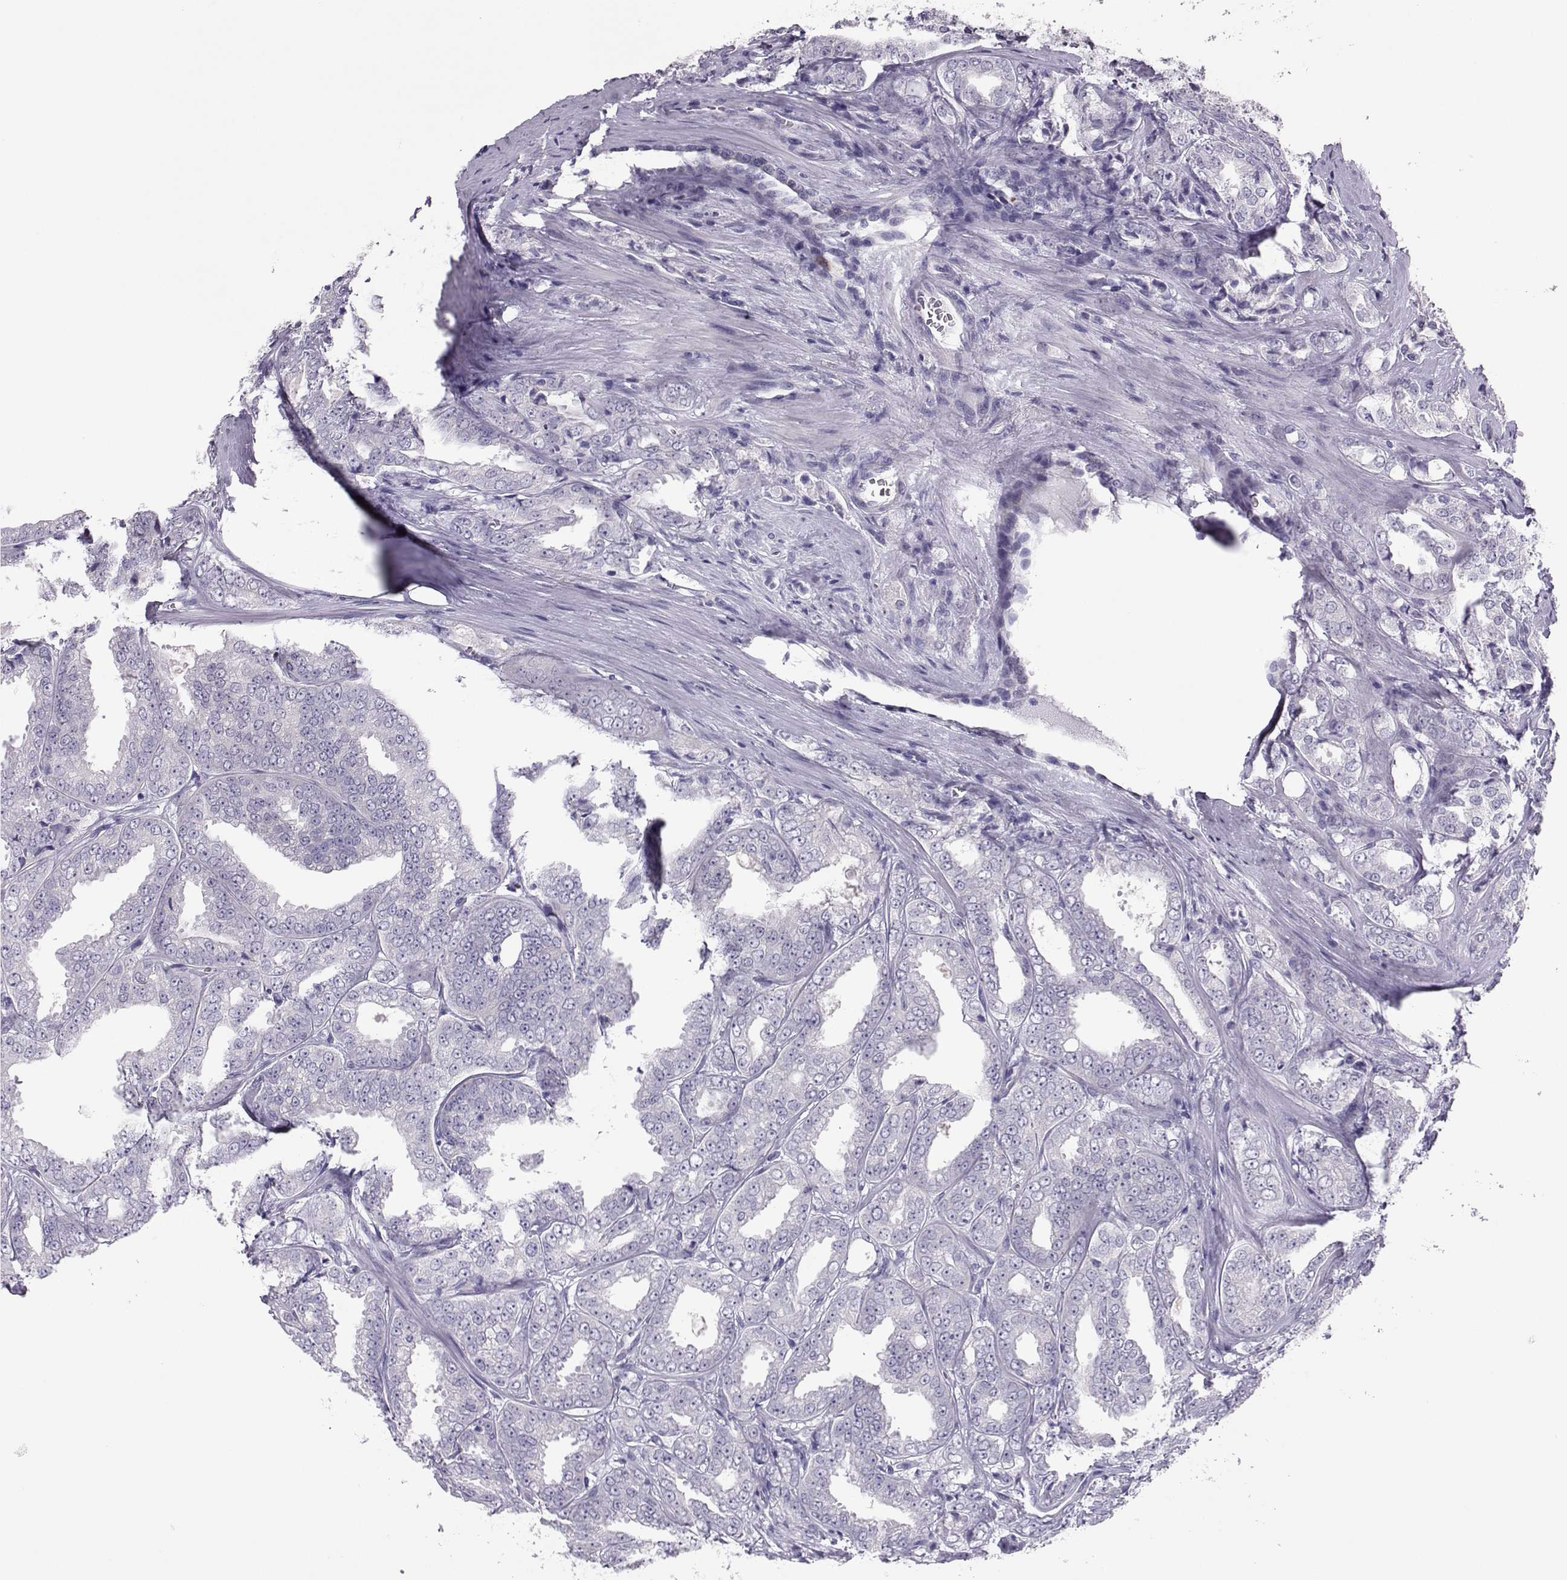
{"staining": {"intensity": "negative", "quantity": "none", "location": "none"}, "tissue": "prostate cancer", "cell_type": "Tumor cells", "image_type": "cancer", "snomed": [{"axis": "morphology", "description": "Adenocarcinoma, NOS"}, {"axis": "morphology", "description": "Adenocarcinoma, High grade"}, {"axis": "topography", "description": "Prostate"}], "caption": "This is a photomicrograph of IHC staining of adenocarcinoma (high-grade) (prostate), which shows no staining in tumor cells.", "gene": "TRPM7", "patient": {"sex": "male", "age": 70}}